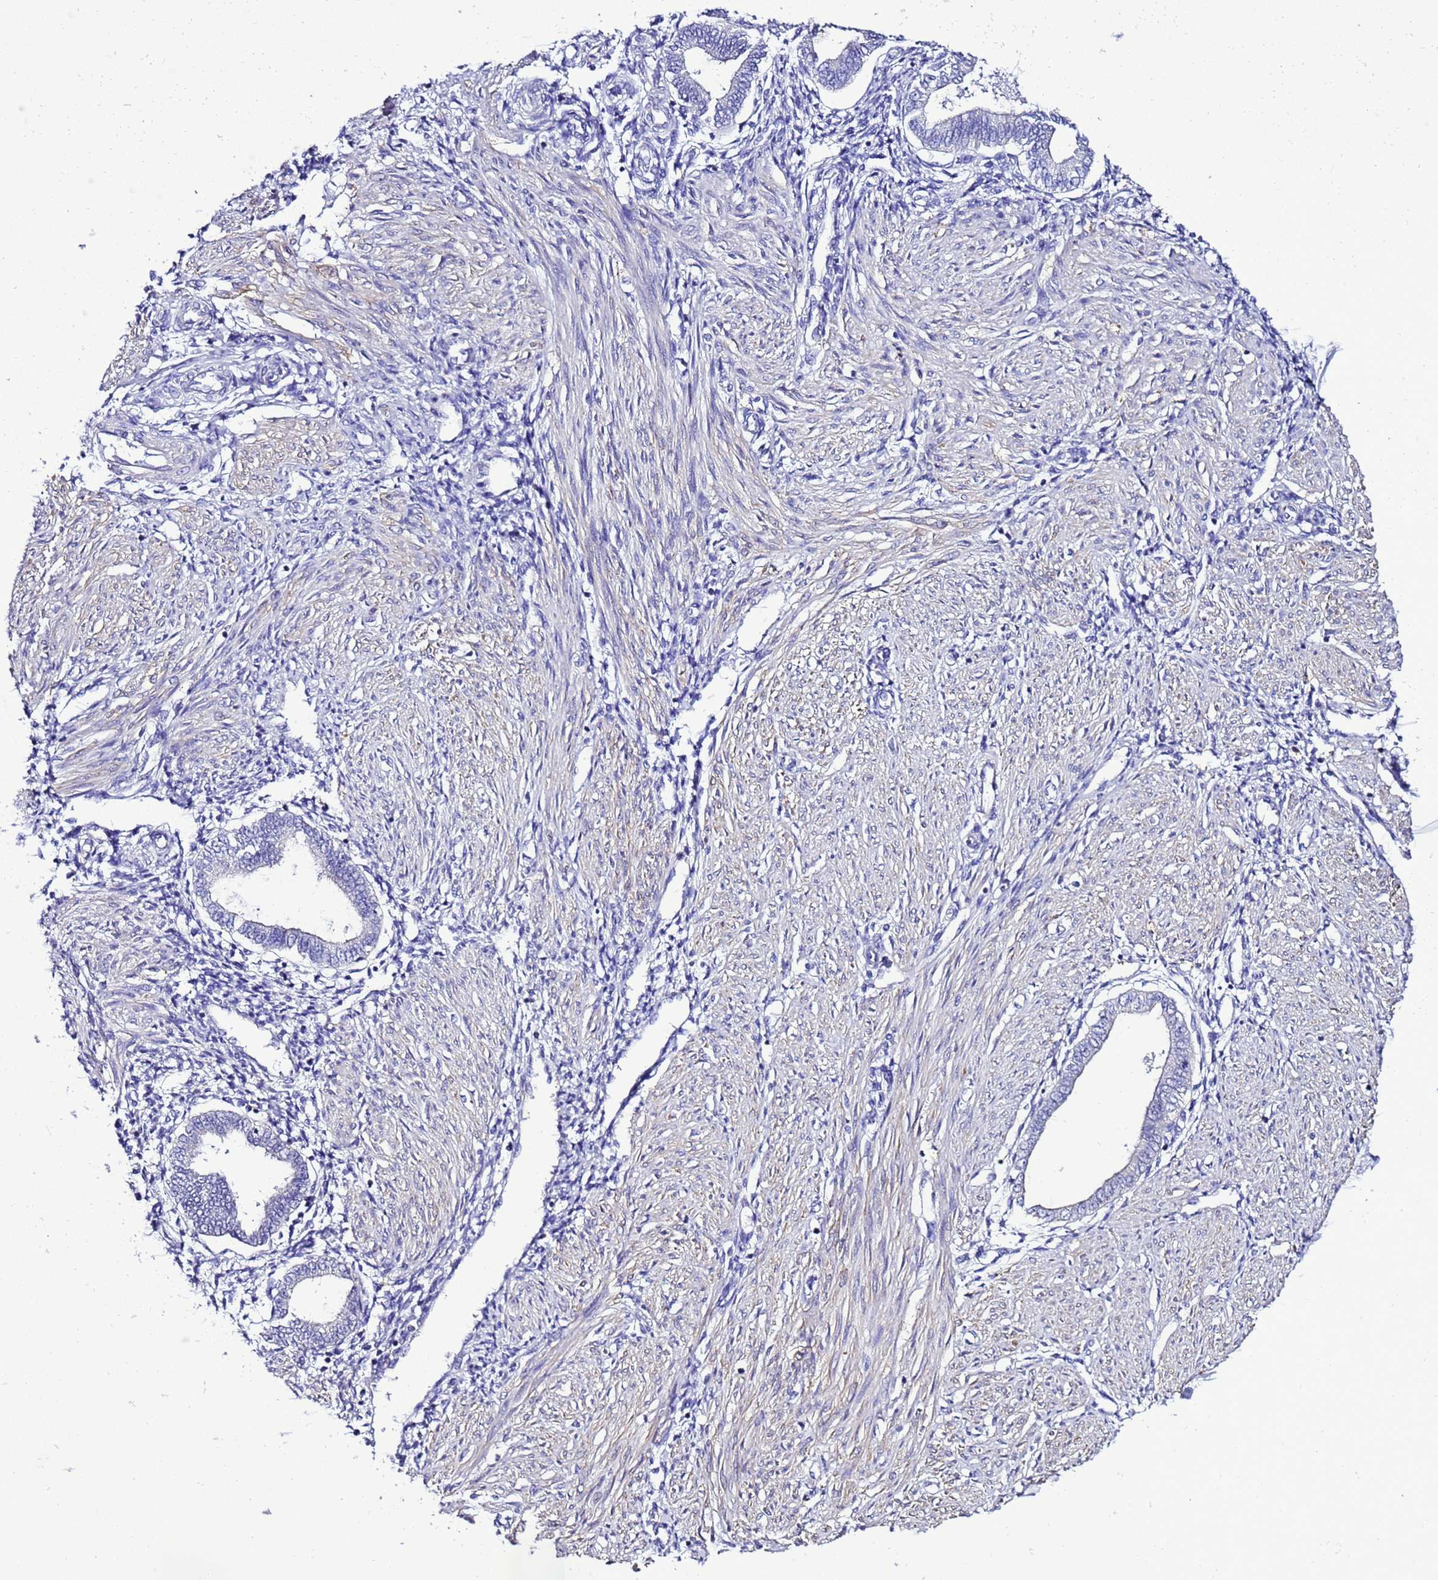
{"staining": {"intensity": "negative", "quantity": "none", "location": "none"}, "tissue": "endometrium", "cell_type": "Cells in endometrial stroma", "image_type": "normal", "snomed": [{"axis": "morphology", "description": "Normal tissue, NOS"}, {"axis": "topography", "description": "Endometrium"}], "caption": "Endometrium was stained to show a protein in brown. There is no significant staining in cells in endometrial stroma. Nuclei are stained in blue.", "gene": "DPH6", "patient": {"sex": "female", "age": 53}}